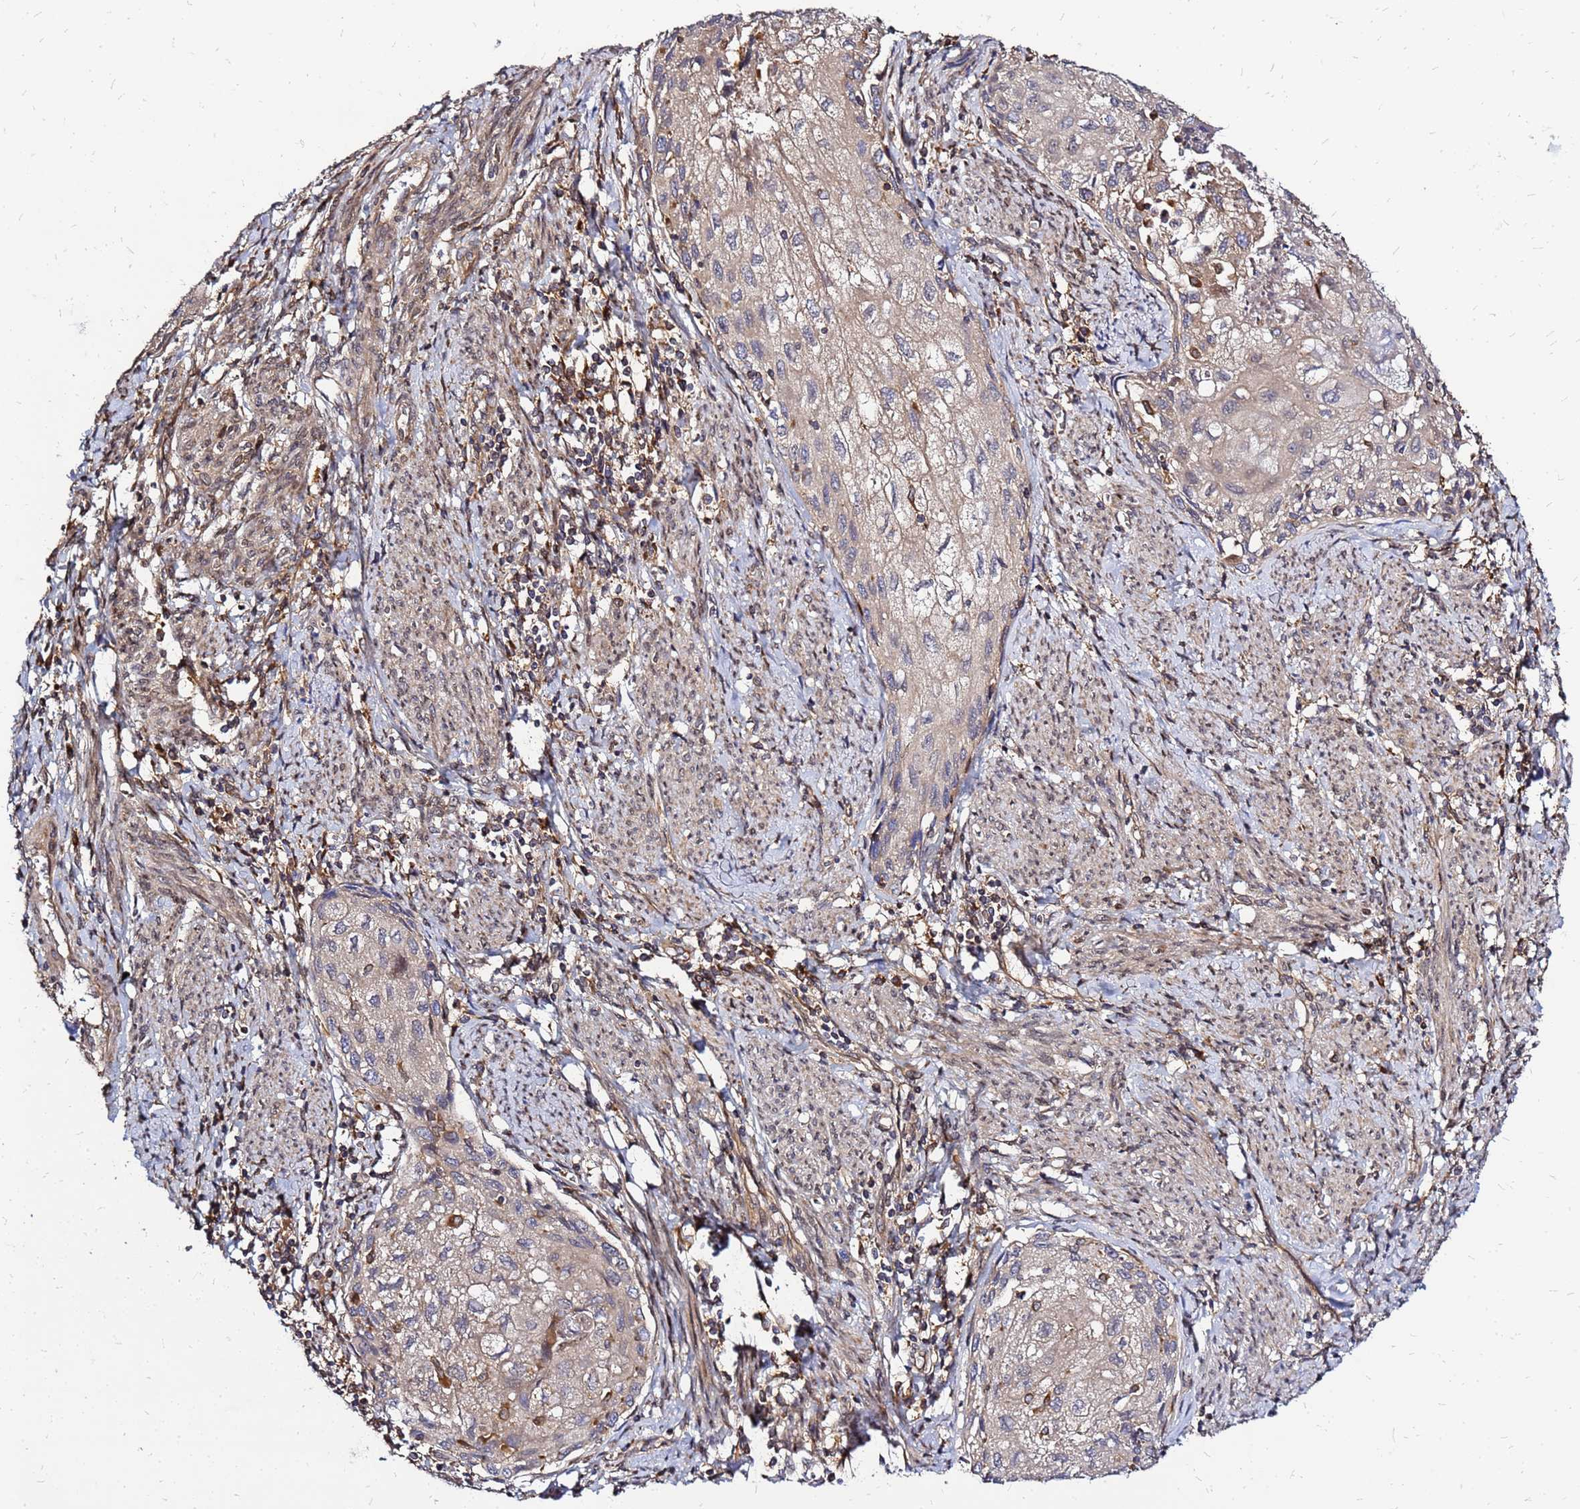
{"staining": {"intensity": "weak", "quantity": "25%-75%", "location": "cytoplasmic/membranous"}, "tissue": "cervical cancer", "cell_type": "Tumor cells", "image_type": "cancer", "snomed": [{"axis": "morphology", "description": "Squamous cell carcinoma, NOS"}, {"axis": "topography", "description": "Cervix"}], "caption": "Cervical cancer (squamous cell carcinoma) stained for a protein (brown) reveals weak cytoplasmic/membranous positive staining in approximately 25%-75% of tumor cells.", "gene": "CYBC1", "patient": {"sex": "female", "age": 67}}